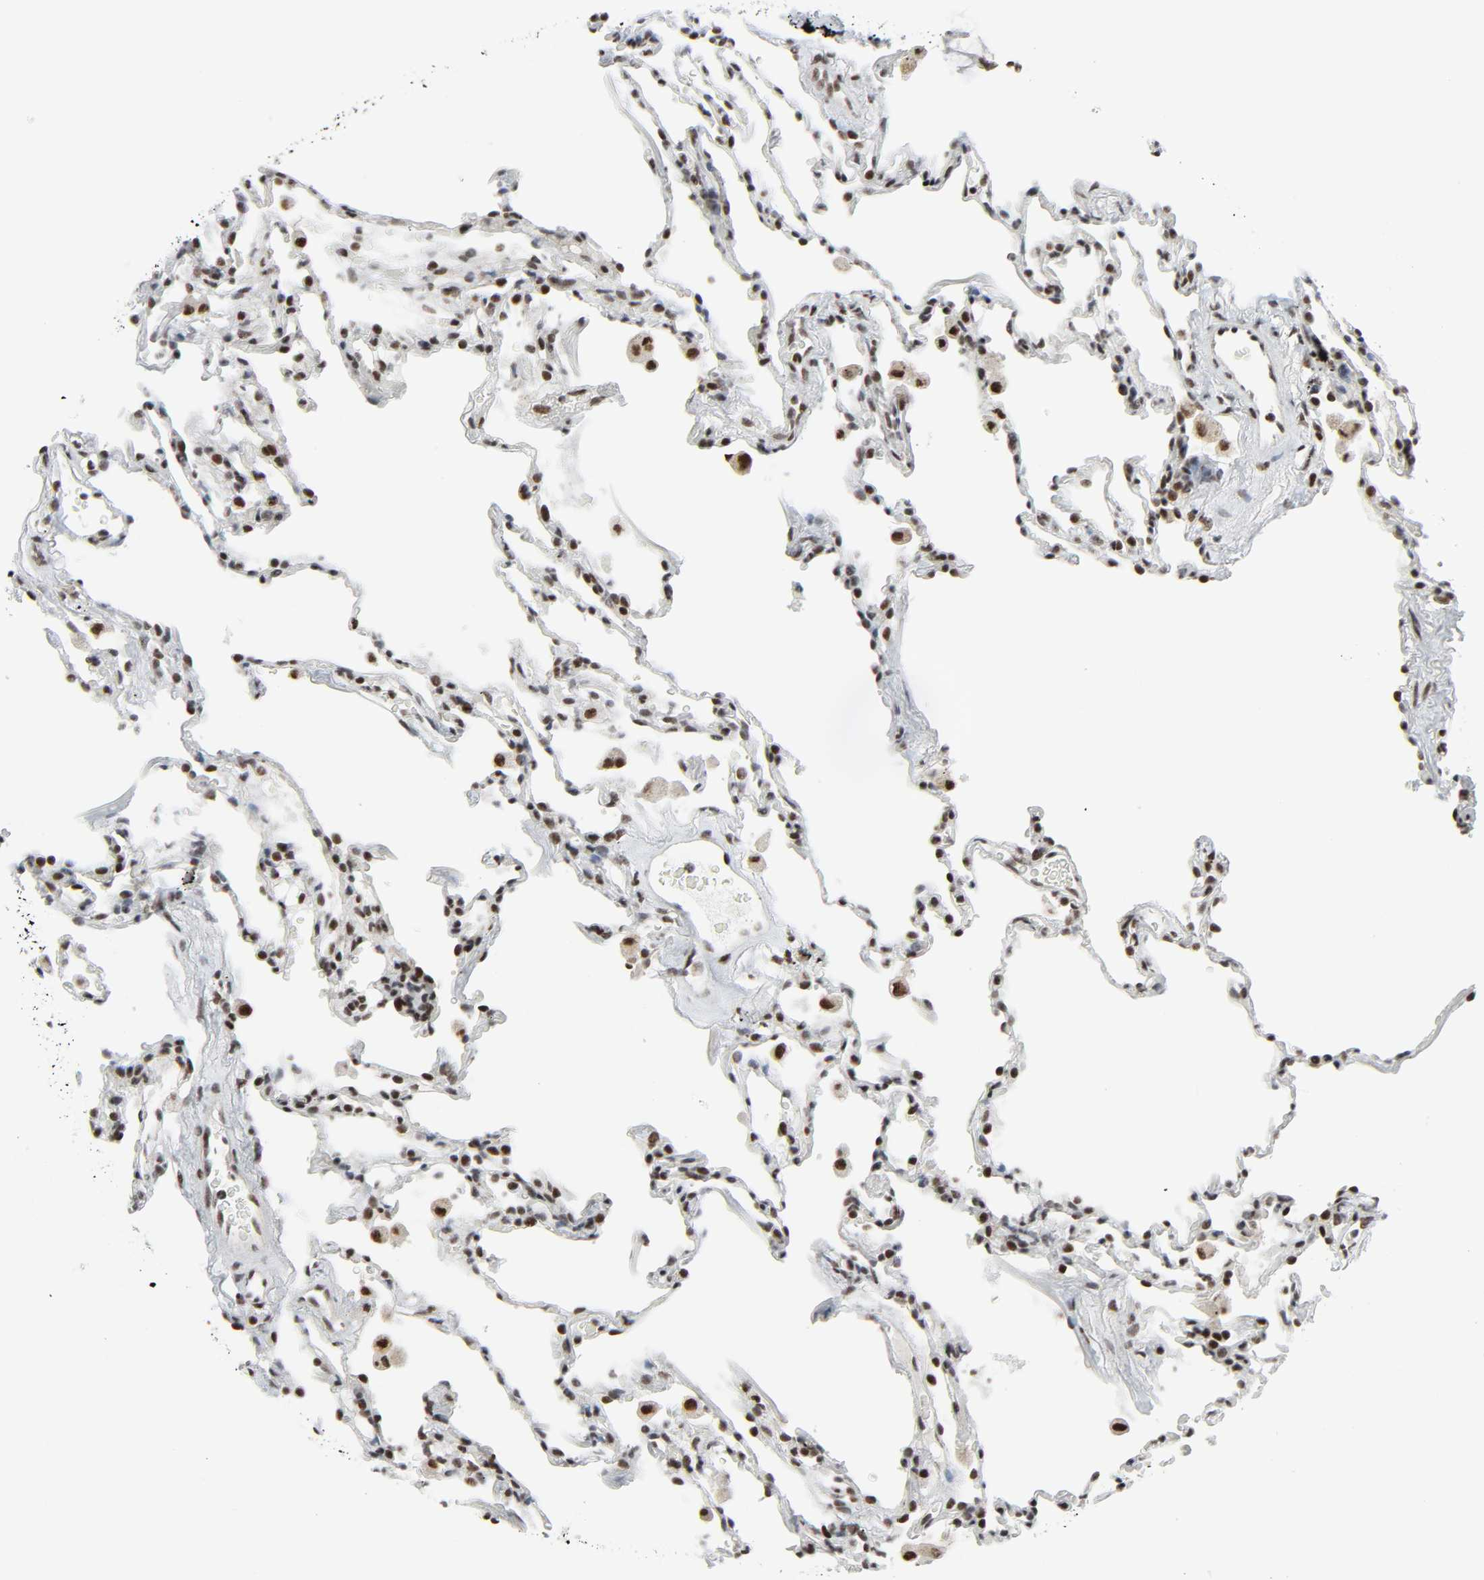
{"staining": {"intensity": "strong", "quantity": ">75%", "location": "nuclear"}, "tissue": "lung", "cell_type": "Alveolar cells", "image_type": "normal", "snomed": [{"axis": "morphology", "description": "Normal tissue, NOS"}, {"axis": "morphology", "description": "Soft tissue tumor metastatic"}, {"axis": "topography", "description": "Lung"}], "caption": "High-power microscopy captured an immunohistochemistry (IHC) micrograph of benign lung, revealing strong nuclear positivity in approximately >75% of alveolar cells.", "gene": "CDK7", "patient": {"sex": "male", "age": 59}}